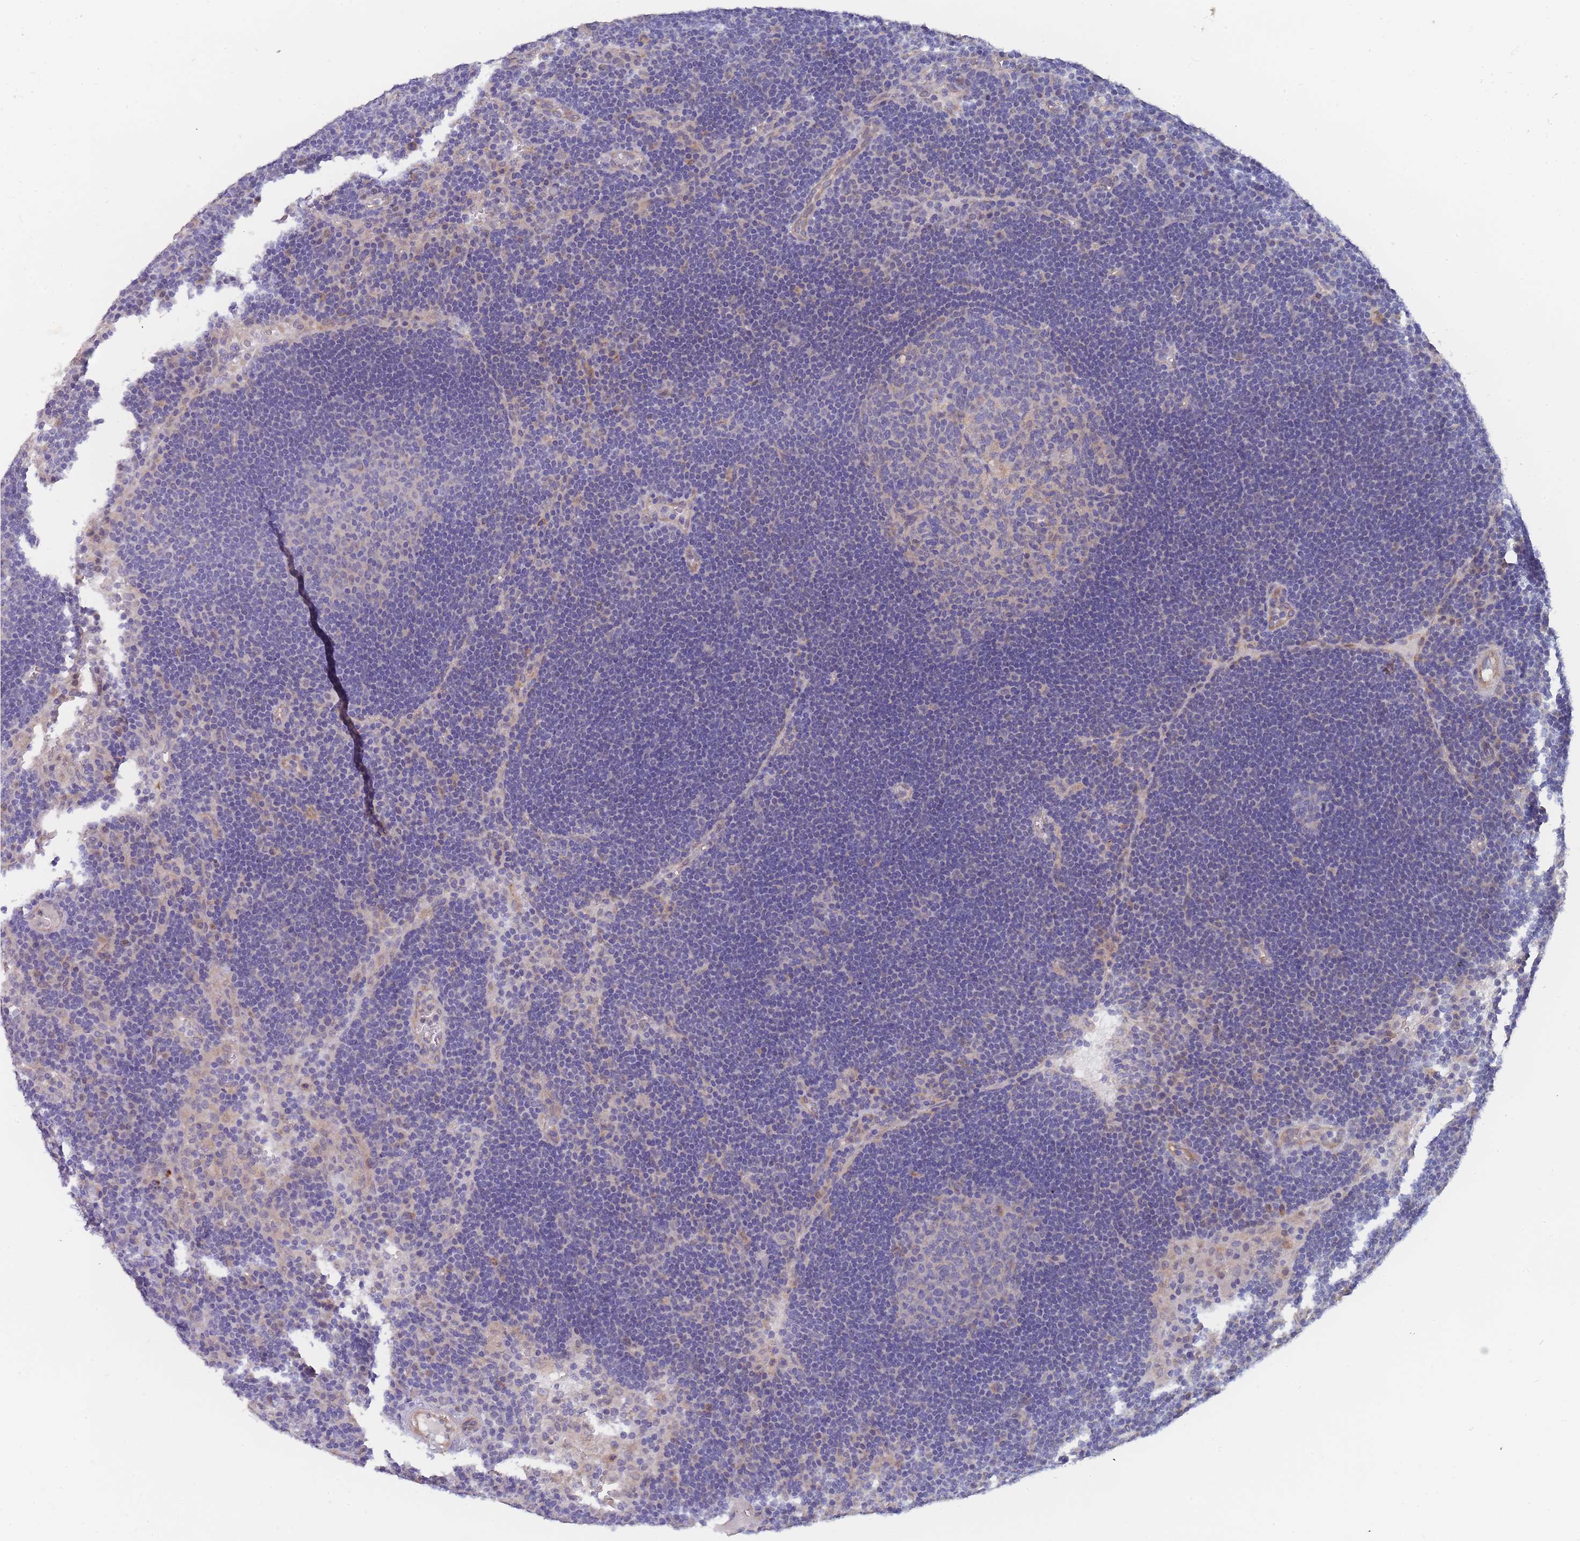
{"staining": {"intensity": "negative", "quantity": "none", "location": "none"}, "tissue": "lymph node", "cell_type": "Germinal center cells", "image_type": "normal", "snomed": [{"axis": "morphology", "description": "Normal tissue, NOS"}, {"axis": "topography", "description": "Lymph node"}], "caption": "This is an immunohistochemistry (IHC) photomicrograph of benign lymph node. There is no expression in germinal center cells.", "gene": "NUB1", "patient": {"sex": "male", "age": 62}}